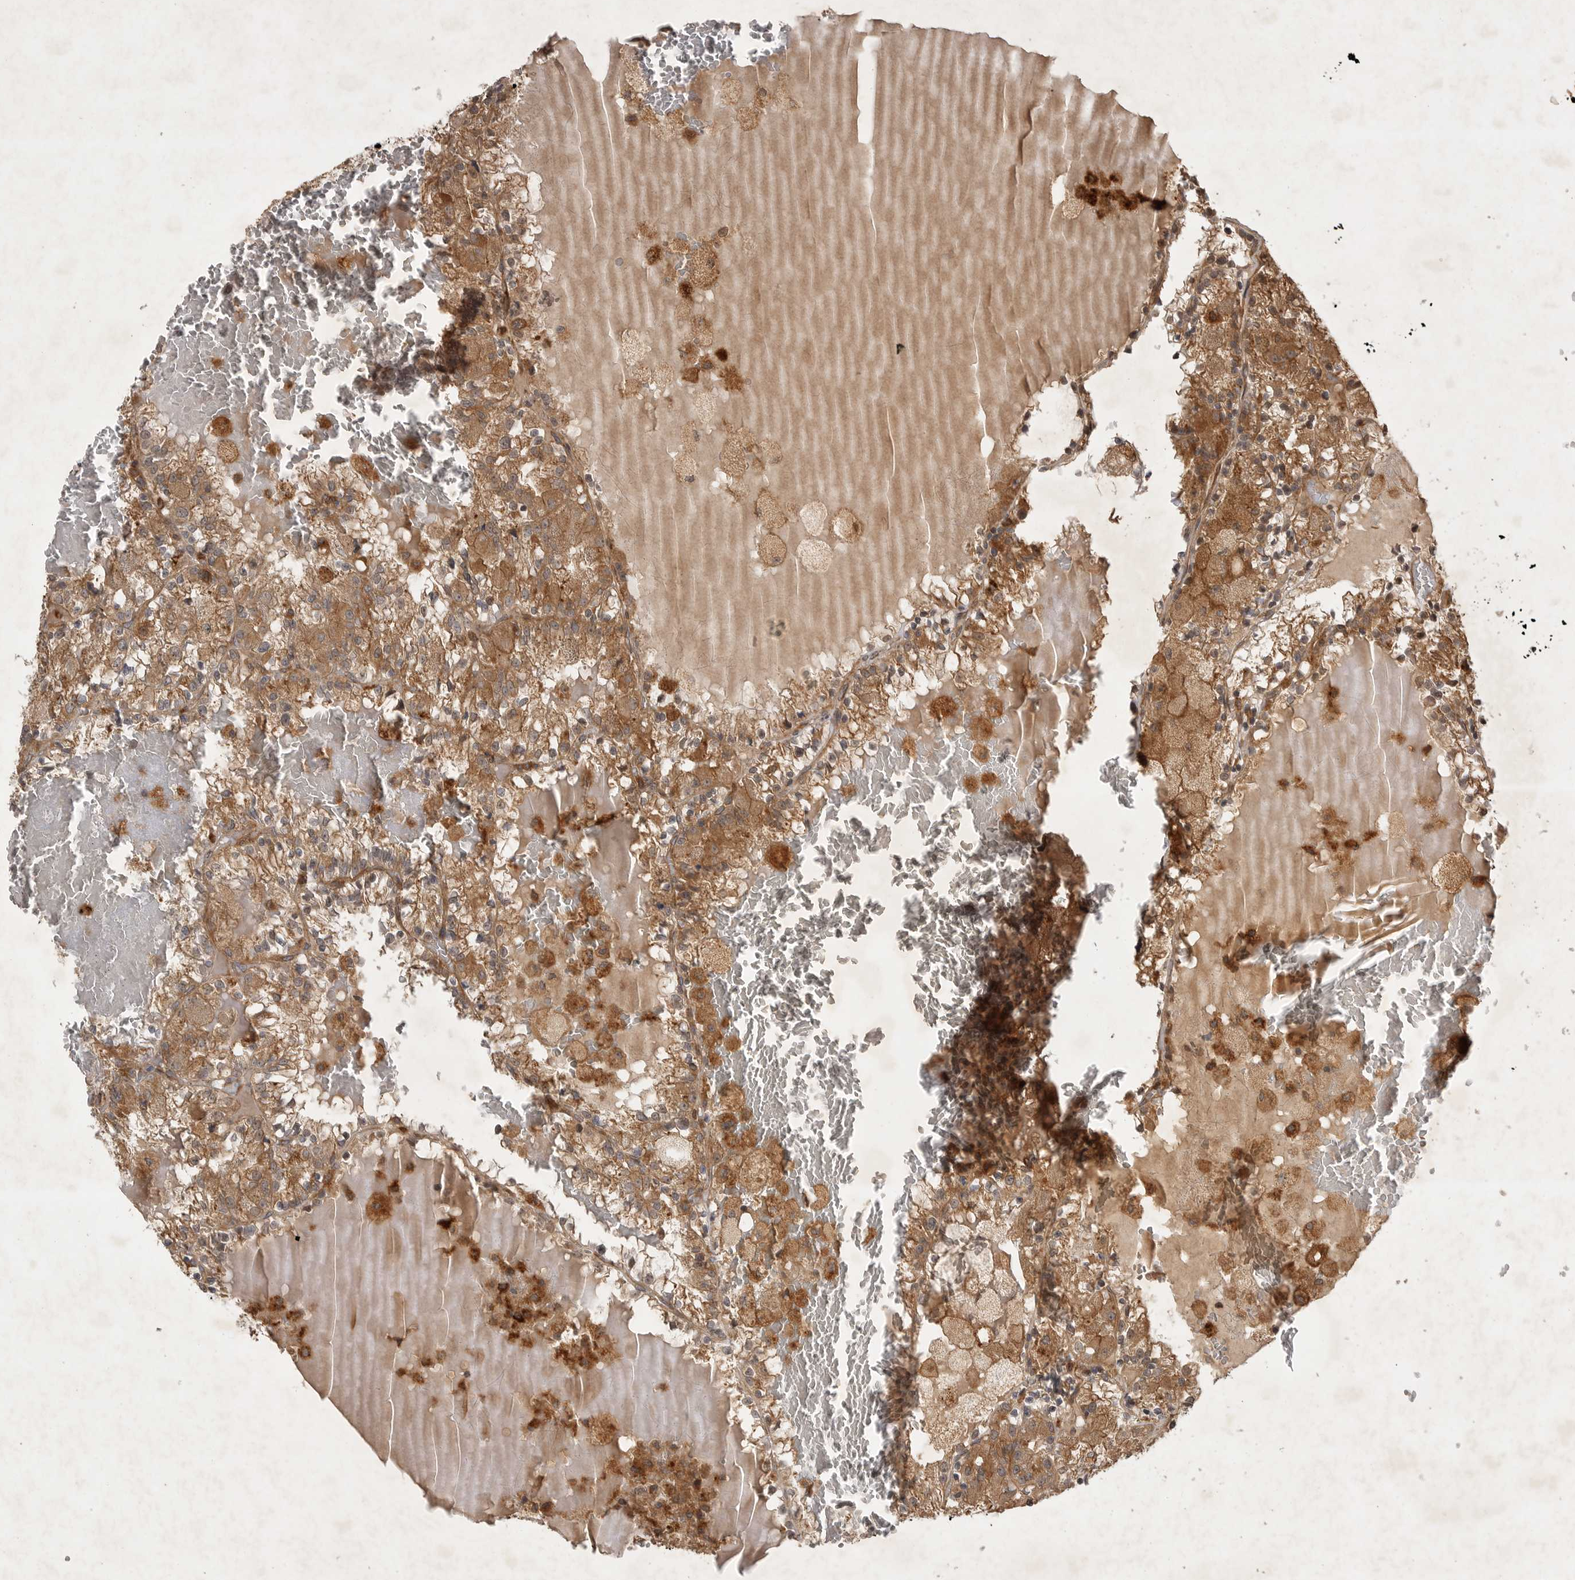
{"staining": {"intensity": "moderate", "quantity": ">75%", "location": "cytoplasmic/membranous"}, "tissue": "renal cancer", "cell_type": "Tumor cells", "image_type": "cancer", "snomed": [{"axis": "morphology", "description": "Adenocarcinoma, NOS"}, {"axis": "topography", "description": "Kidney"}], "caption": "Renal cancer tissue demonstrates moderate cytoplasmic/membranous positivity in approximately >75% of tumor cells, visualized by immunohistochemistry. The staining is performed using DAB (3,3'-diaminobenzidine) brown chromogen to label protein expression. The nuclei are counter-stained blue using hematoxylin.", "gene": "ZNF232", "patient": {"sex": "female", "age": 56}}